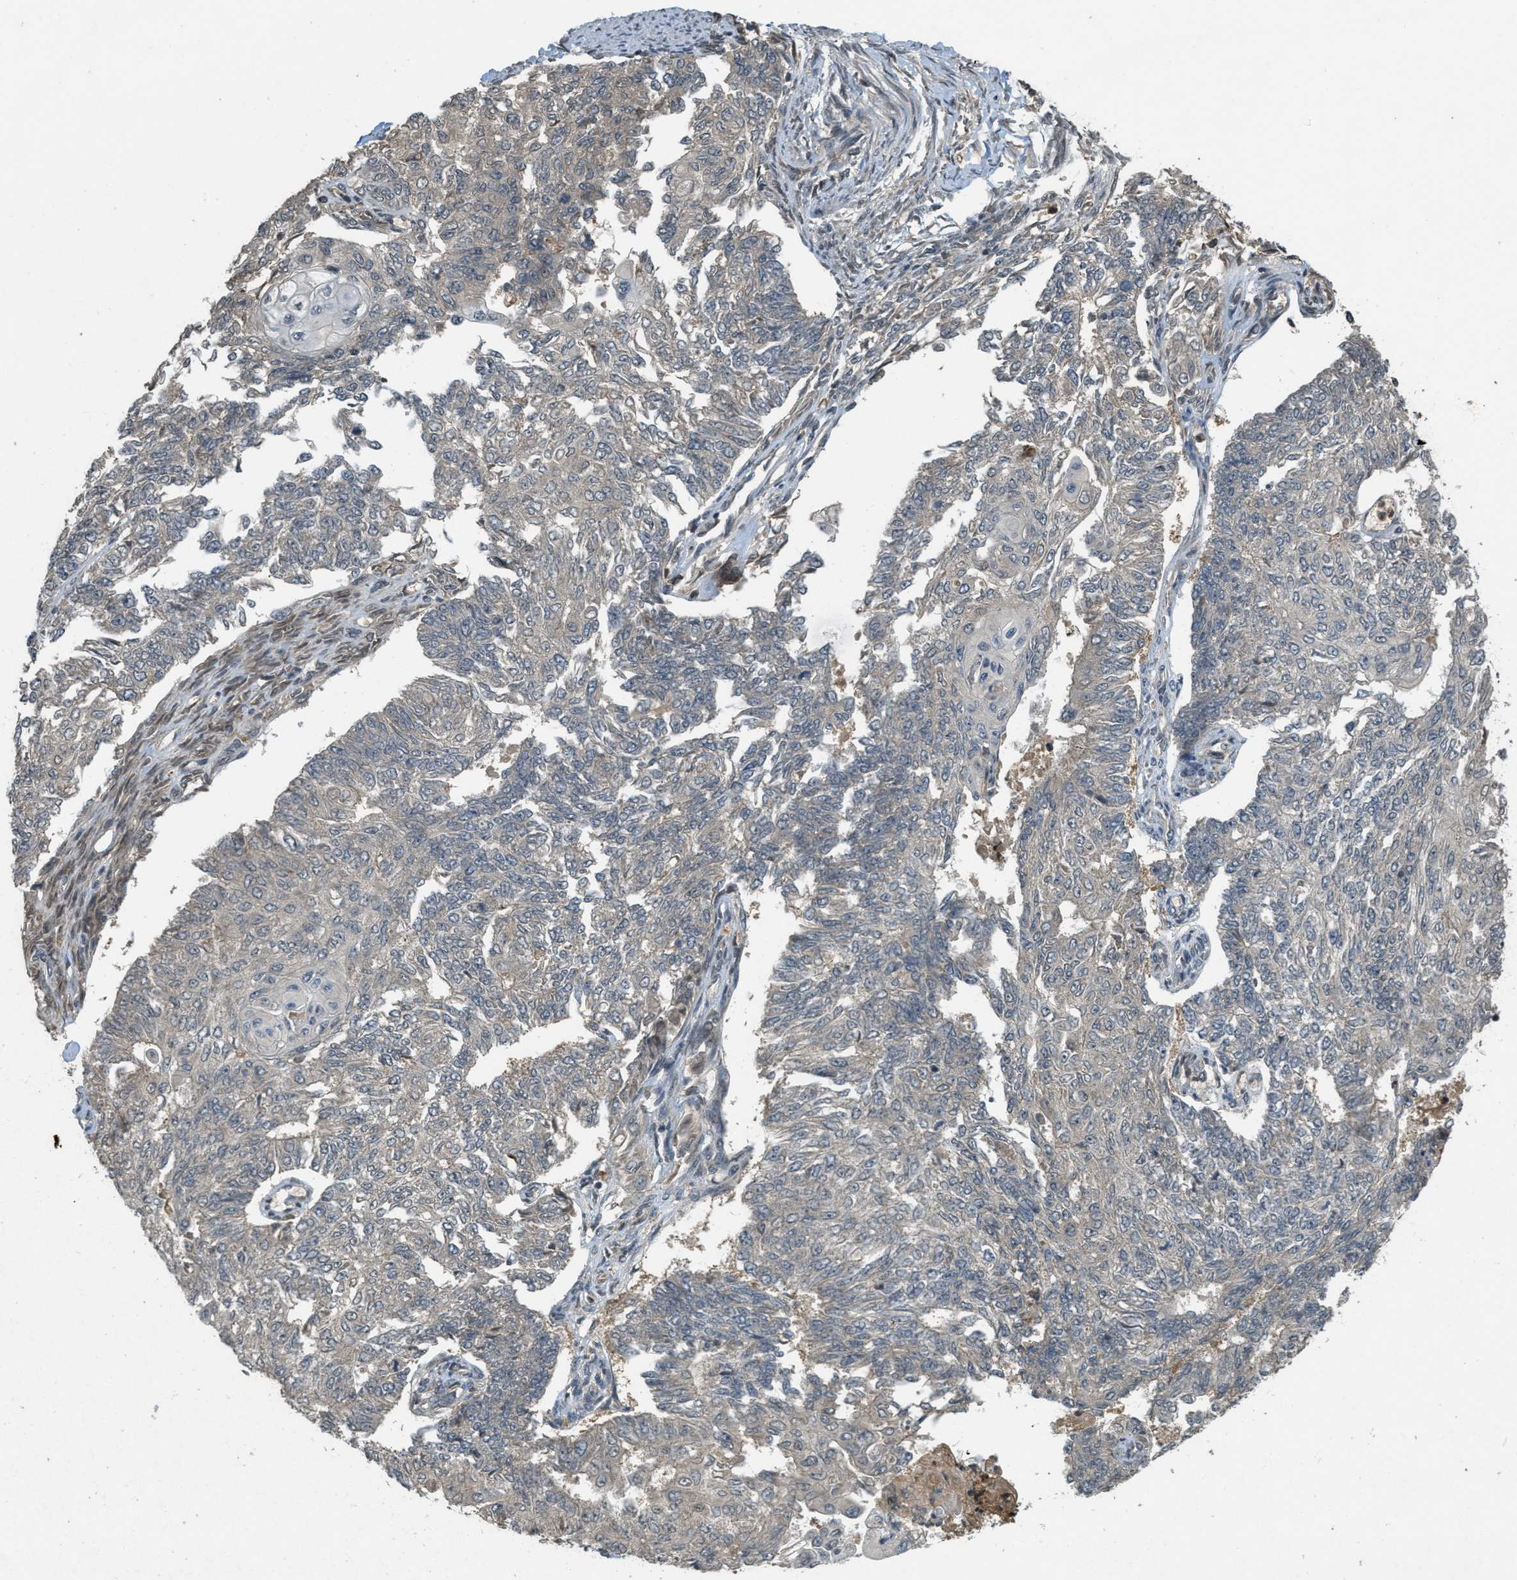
{"staining": {"intensity": "weak", "quantity": "<25%", "location": "cytoplasmic/membranous"}, "tissue": "endometrial cancer", "cell_type": "Tumor cells", "image_type": "cancer", "snomed": [{"axis": "morphology", "description": "Adenocarcinoma, NOS"}, {"axis": "topography", "description": "Endometrium"}], "caption": "A micrograph of endometrial cancer stained for a protein demonstrates no brown staining in tumor cells. The staining was performed using DAB to visualize the protein expression in brown, while the nuclei were stained in blue with hematoxylin (Magnification: 20x).", "gene": "ATG7", "patient": {"sex": "female", "age": 32}}